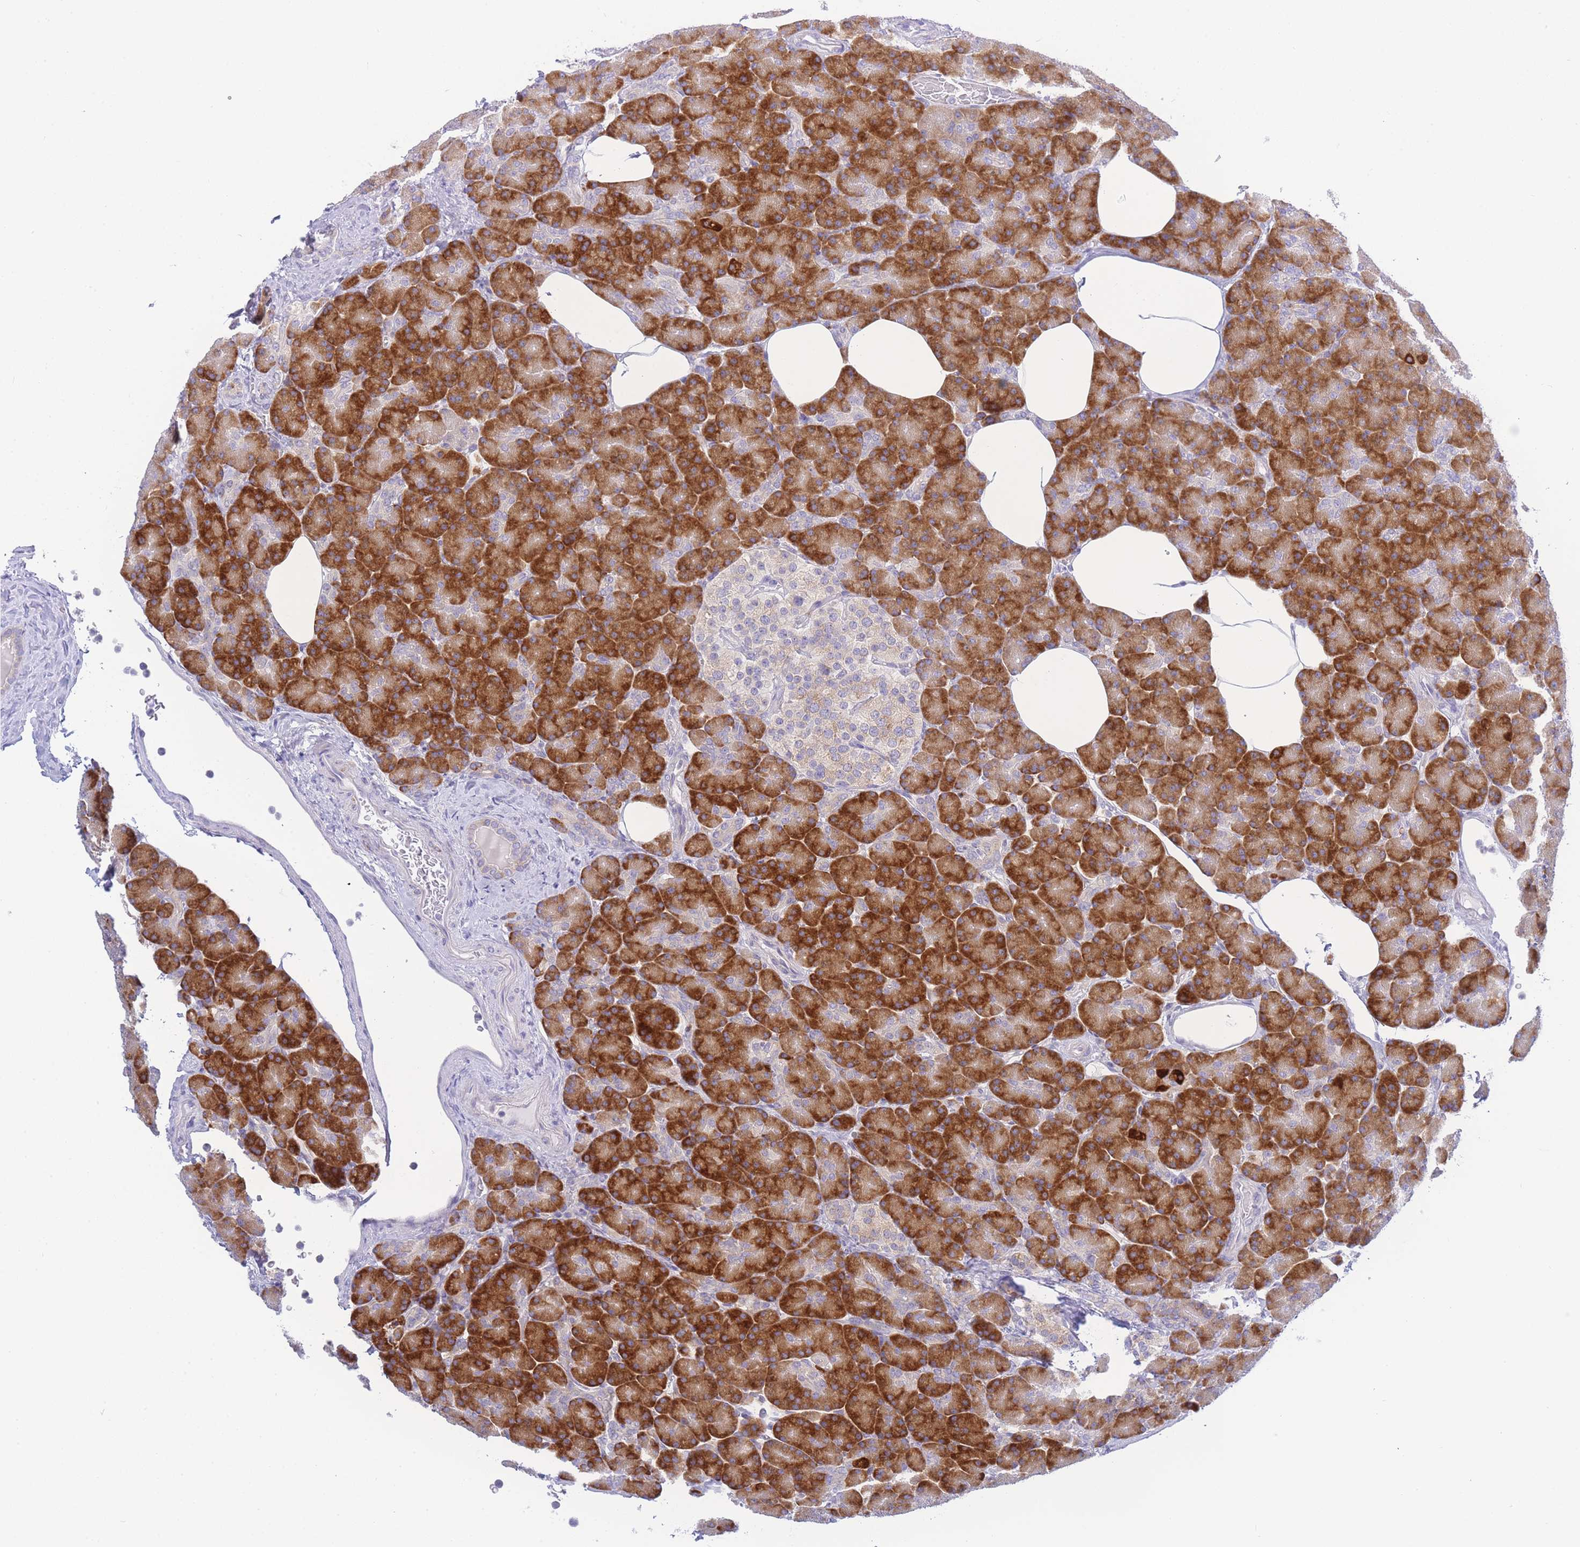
{"staining": {"intensity": "strong", "quantity": ">75%", "location": "cytoplasmic/membranous"}, "tissue": "pancreas", "cell_type": "Exocrine glandular cells", "image_type": "normal", "snomed": [{"axis": "morphology", "description": "Normal tissue, NOS"}, {"axis": "topography", "description": "Pancreas"}], "caption": "Immunohistochemistry (IHC) histopathology image of unremarkable pancreas: human pancreas stained using immunohistochemistry (IHC) exhibits high levels of strong protein expression localized specifically in the cytoplasmic/membranous of exocrine glandular cells, appearing as a cytoplasmic/membranous brown color.", "gene": "ZNF510", "patient": {"sex": "female", "age": 43}}